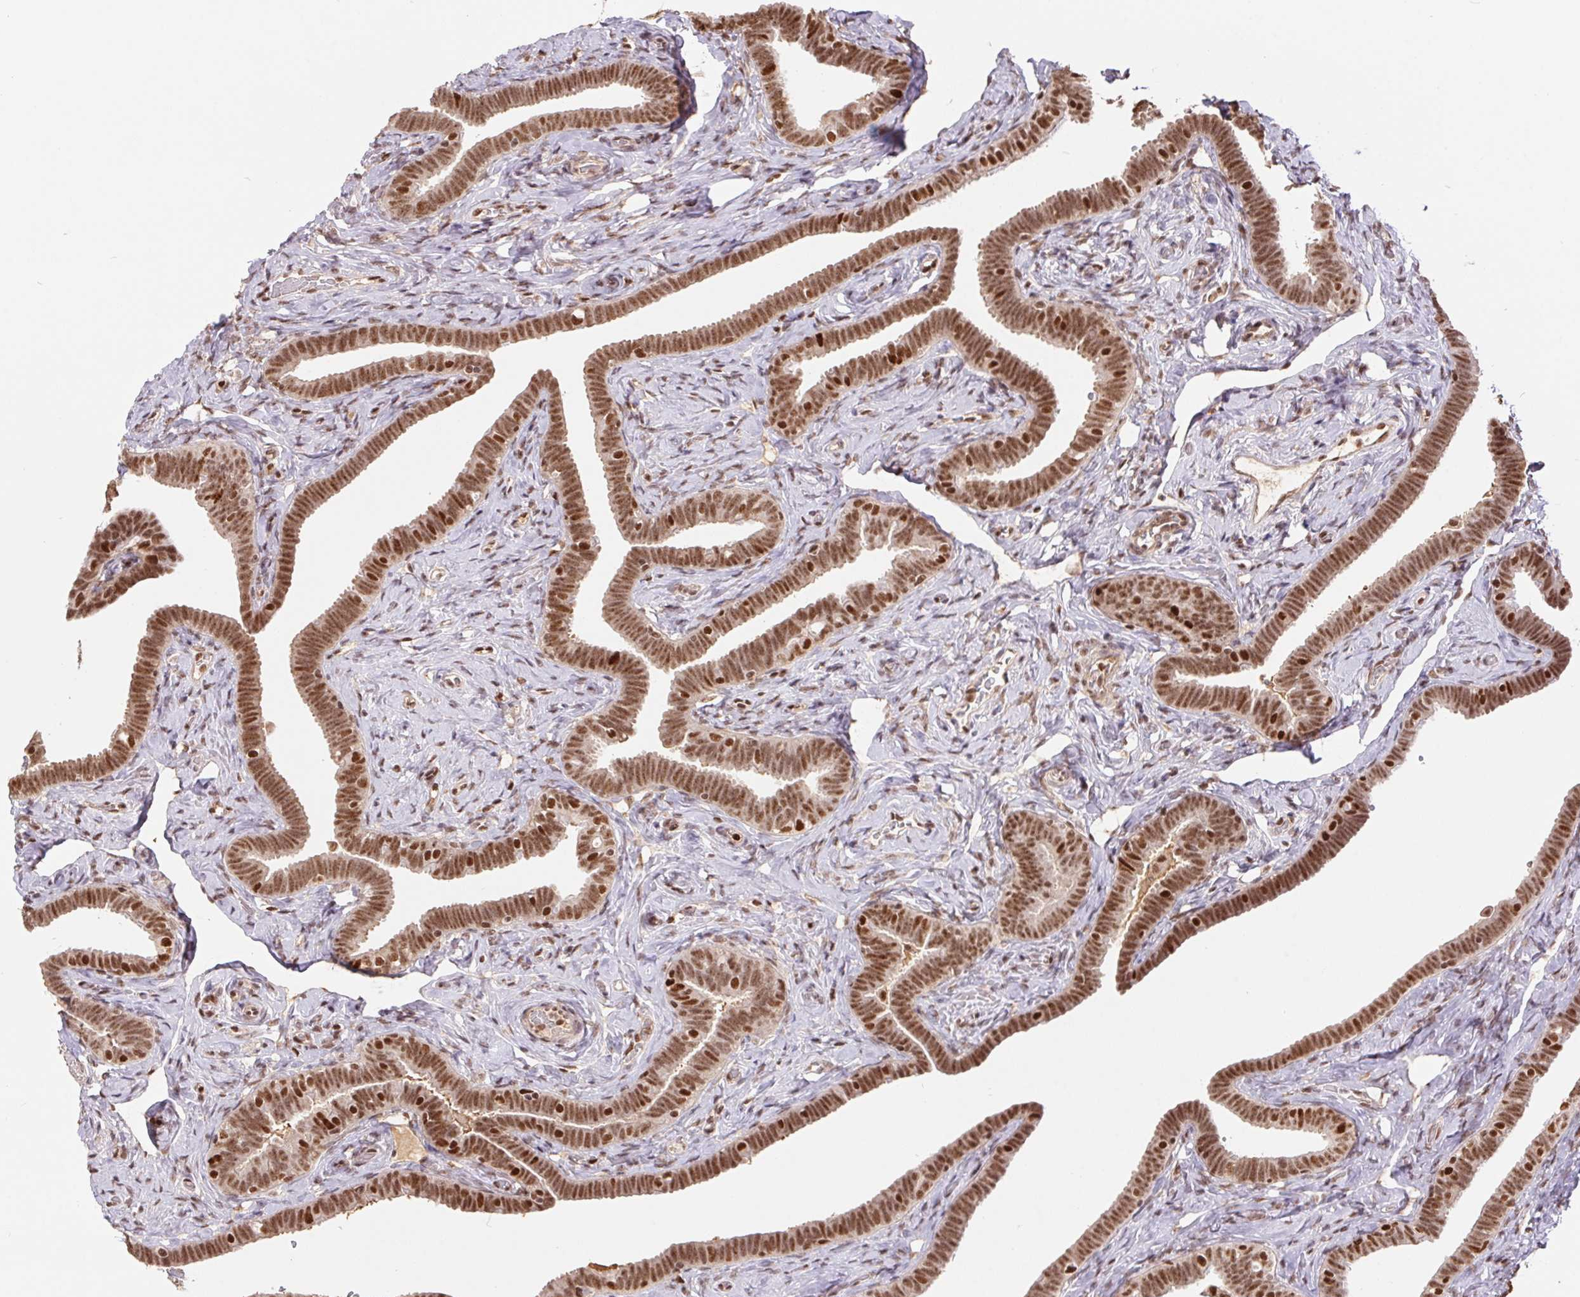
{"staining": {"intensity": "moderate", "quantity": ">75%", "location": "nuclear"}, "tissue": "fallopian tube", "cell_type": "Glandular cells", "image_type": "normal", "snomed": [{"axis": "morphology", "description": "Normal tissue, NOS"}, {"axis": "topography", "description": "Fallopian tube"}], "caption": "Brown immunohistochemical staining in normal human fallopian tube reveals moderate nuclear positivity in approximately >75% of glandular cells.", "gene": "POLD3", "patient": {"sex": "female", "age": 69}}